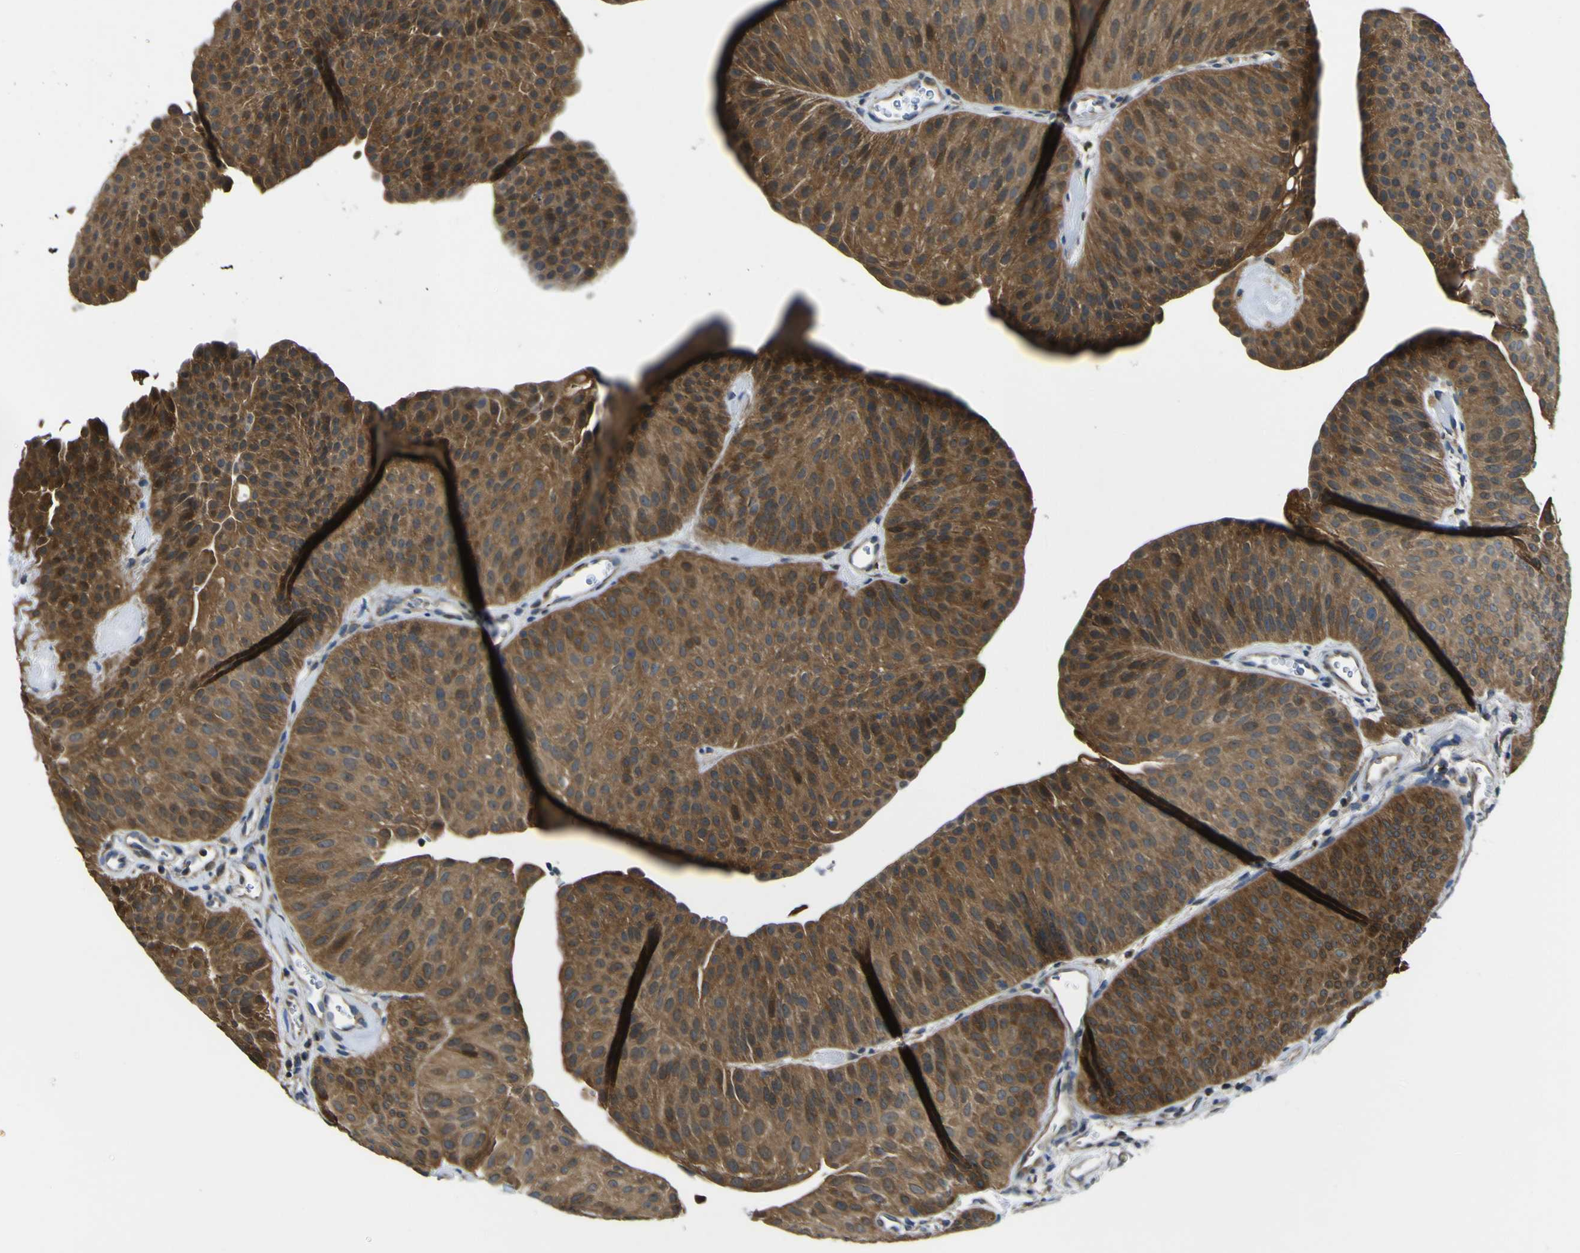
{"staining": {"intensity": "strong", "quantity": ">75%", "location": "cytoplasmic/membranous"}, "tissue": "urothelial cancer", "cell_type": "Tumor cells", "image_type": "cancer", "snomed": [{"axis": "morphology", "description": "Urothelial carcinoma, Low grade"}, {"axis": "topography", "description": "Urinary bladder"}], "caption": "Immunohistochemical staining of human low-grade urothelial carcinoma displays high levels of strong cytoplasmic/membranous protein positivity in about >75% of tumor cells.", "gene": "EML2", "patient": {"sex": "female", "age": 60}}